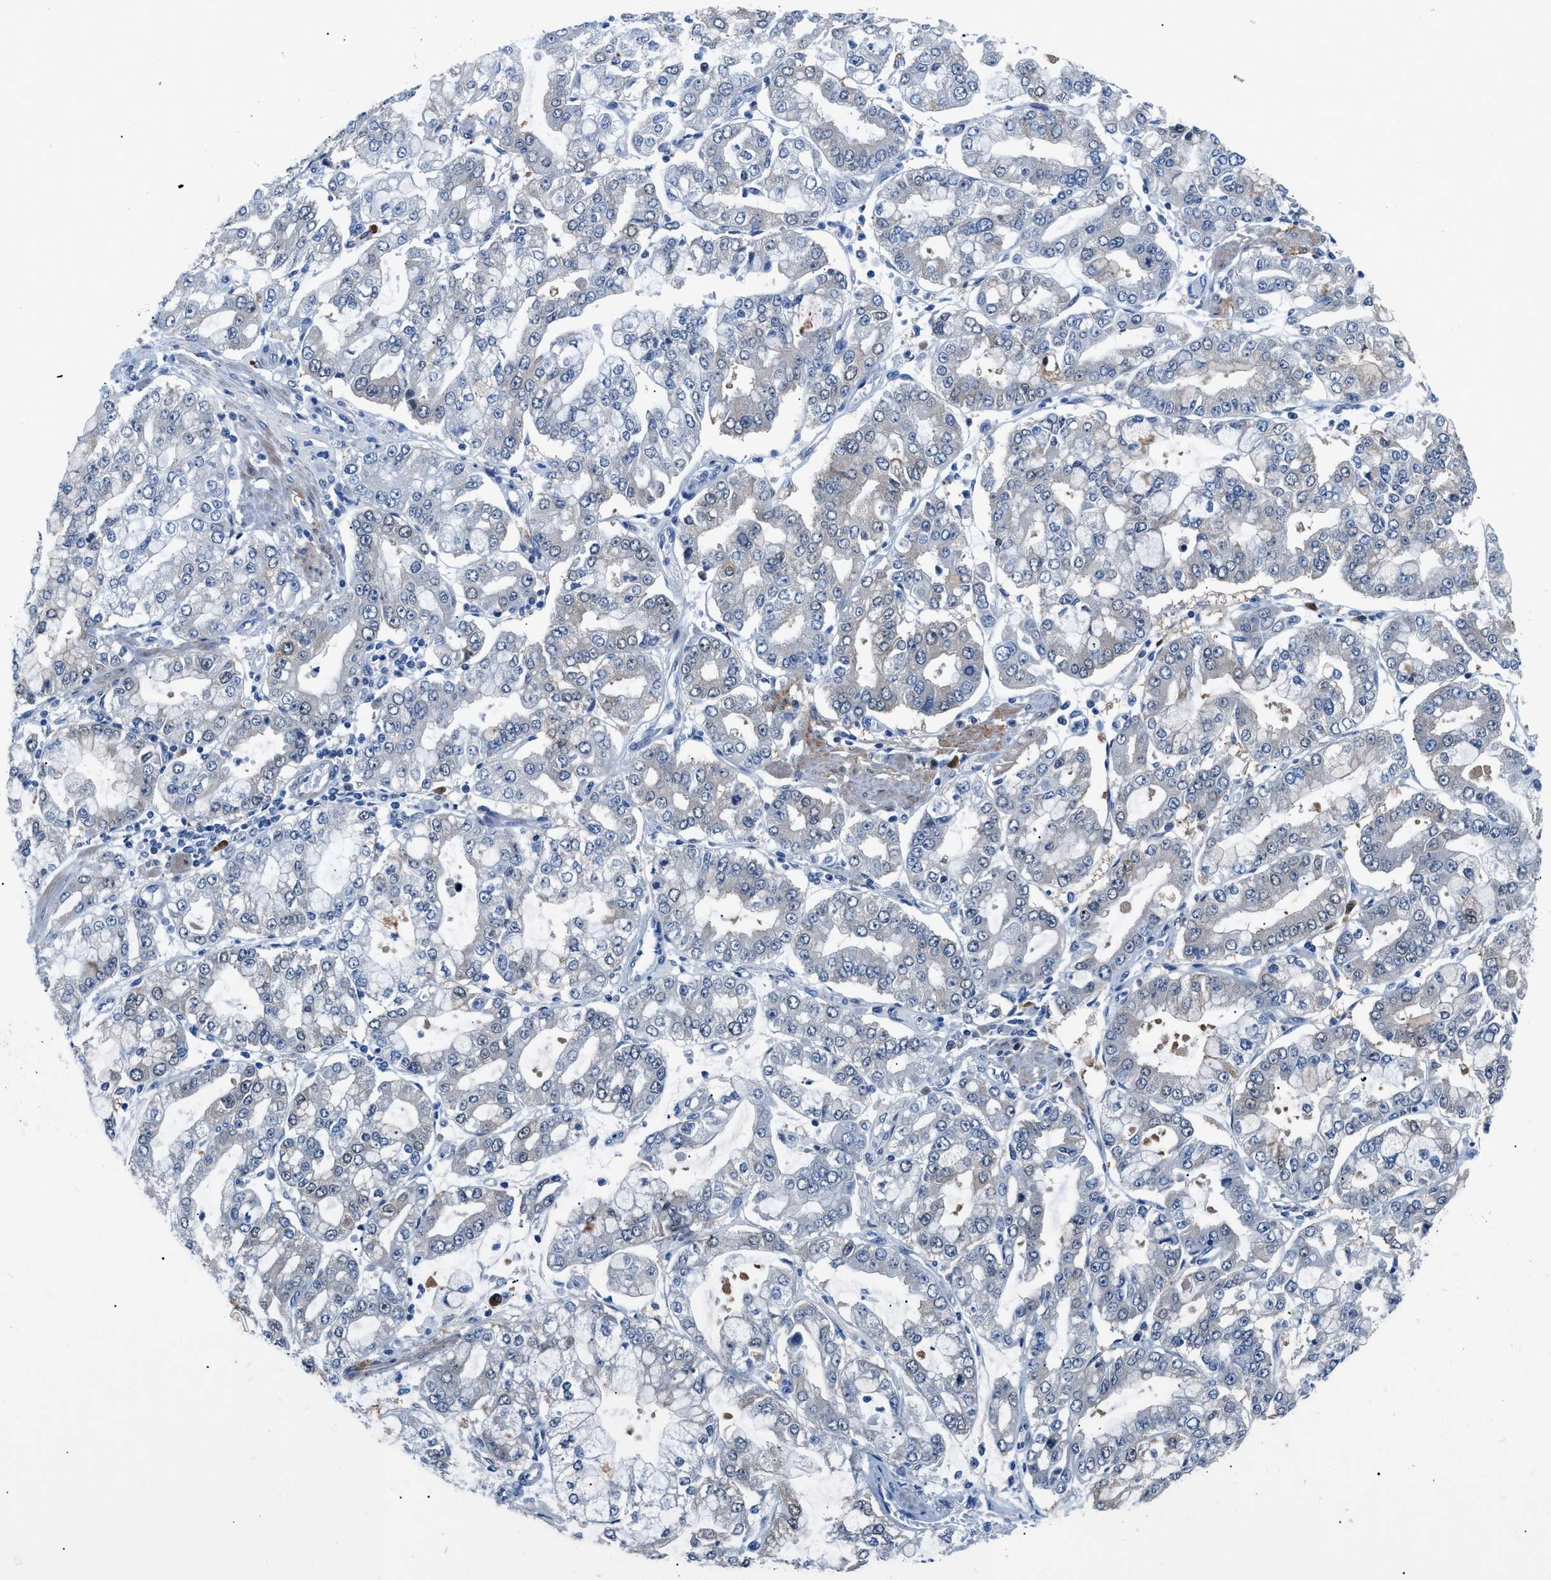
{"staining": {"intensity": "weak", "quantity": "<25%", "location": "cytoplasmic/membranous"}, "tissue": "stomach cancer", "cell_type": "Tumor cells", "image_type": "cancer", "snomed": [{"axis": "morphology", "description": "Adenocarcinoma, NOS"}, {"axis": "topography", "description": "Stomach"}], "caption": "Tumor cells show no significant protein positivity in stomach cancer.", "gene": "UAP1", "patient": {"sex": "male", "age": 76}}